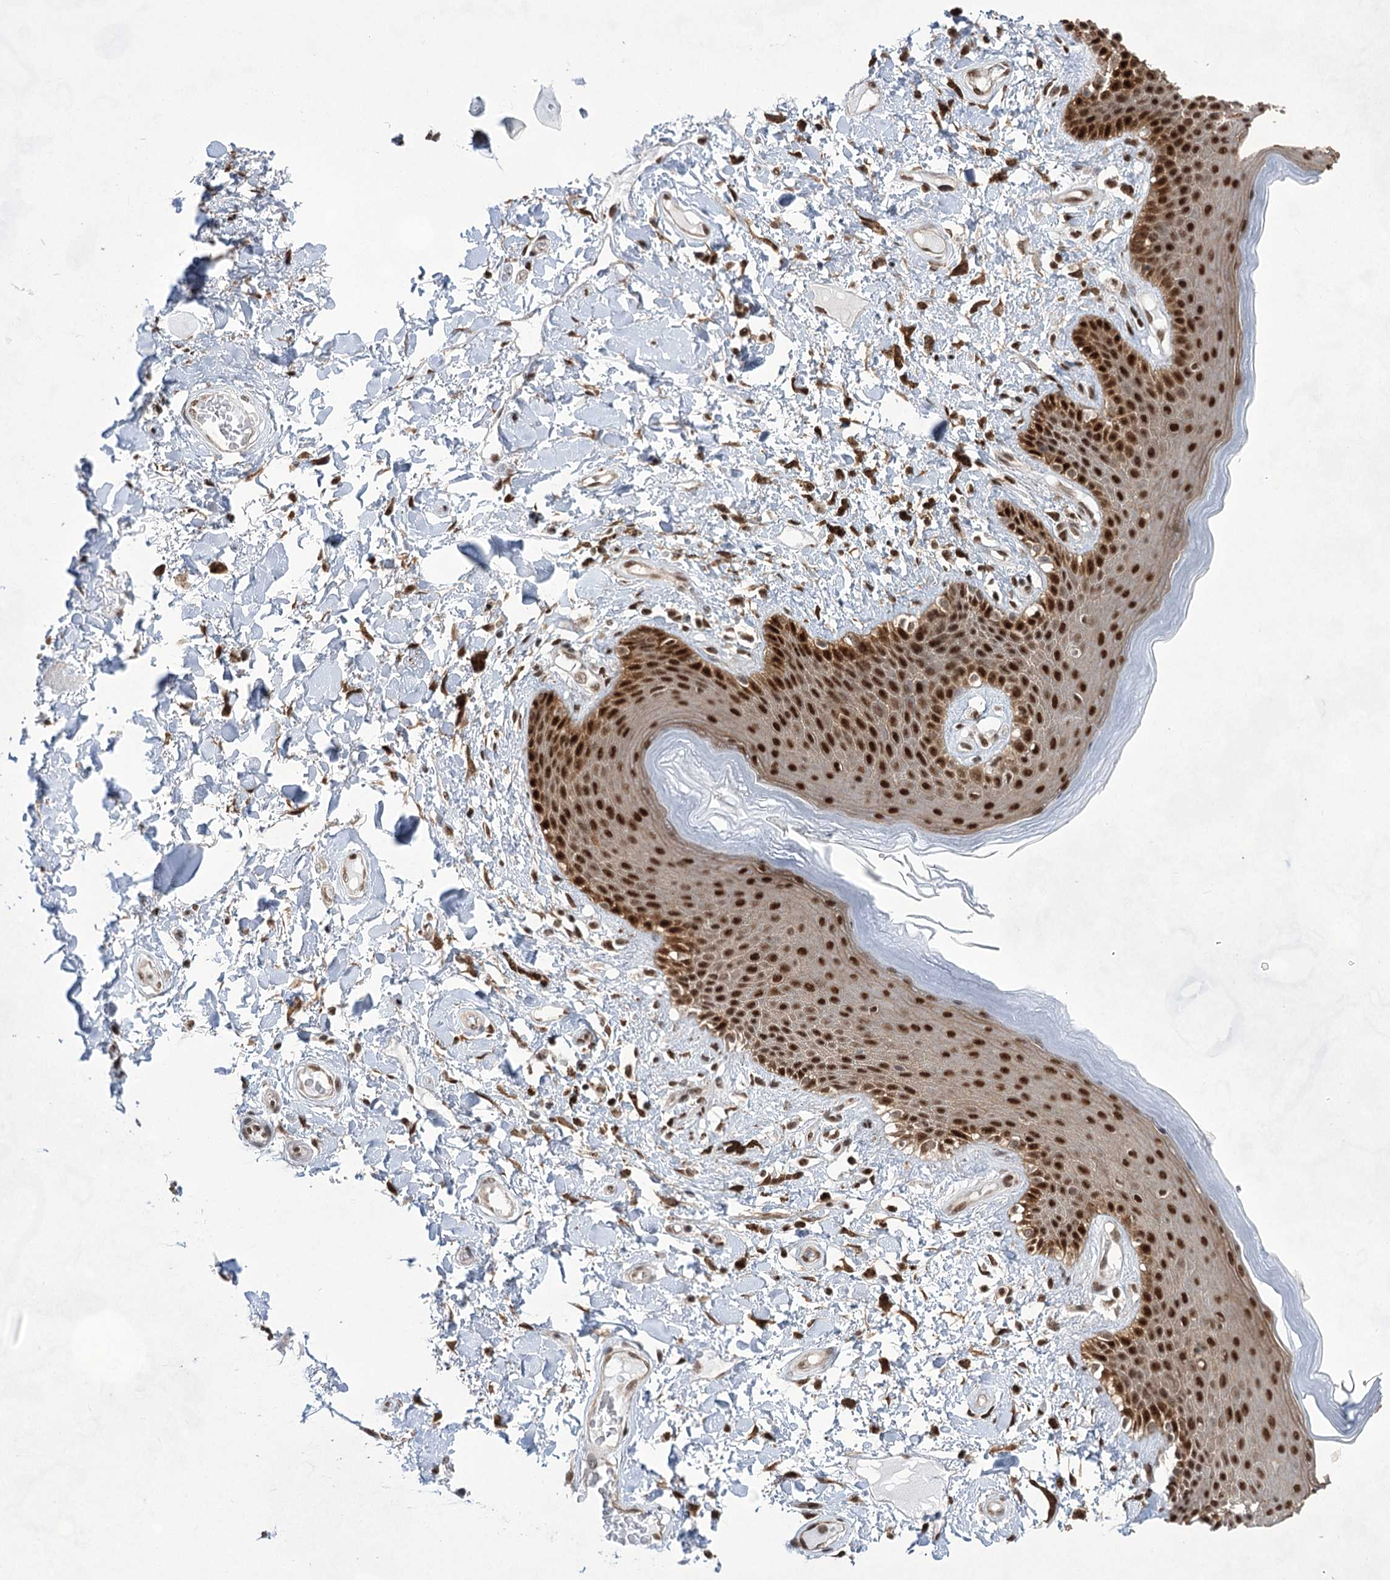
{"staining": {"intensity": "strong", "quantity": ">75%", "location": "nuclear"}, "tissue": "skin", "cell_type": "Epidermal cells", "image_type": "normal", "snomed": [{"axis": "morphology", "description": "Normal tissue, NOS"}, {"axis": "topography", "description": "Anal"}], "caption": "Protein staining of normal skin reveals strong nuclear staining in approximately >75% of epidermal cells. (DAB (3,3'-diaminobenzidine) IHC with brightfield microscopy, high magnification).", "gene": "ZCCHC8", "patient": {"sex": "female", "age": 78}}